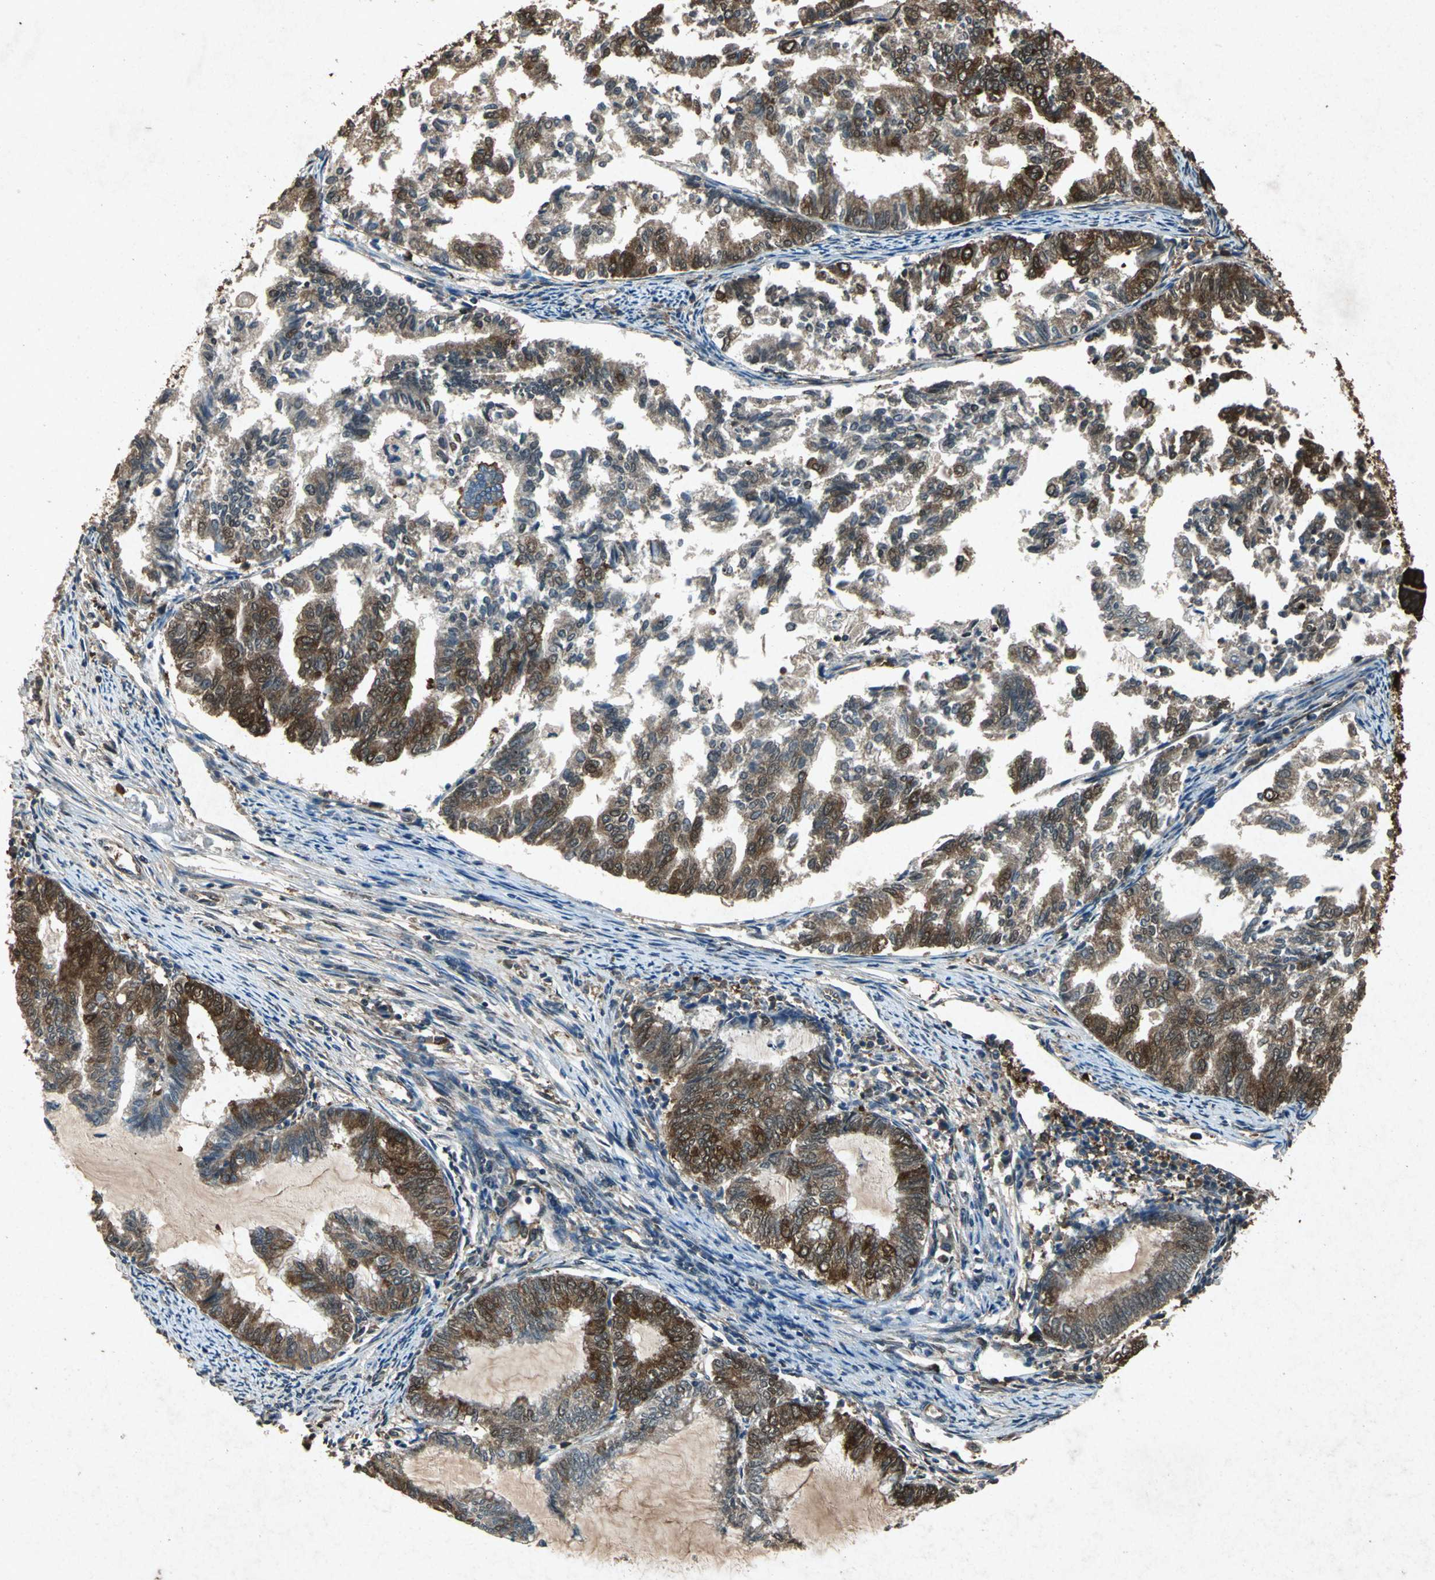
{"staining": {"intensity": "strong", "quantity": ">75%", "location": "cytoplasmic/membranous"}, "tissue": "endometrial cancer", "cell_type": "Tumor cells", "image_type": "cancer", "snomed": [{"axis": "morphology", "description": "Adenocarcinoma, NOS"}, {"axis": "topography", "description": "Endometrium"}], "caption": "Brown immunohistochemical staining in adenocarcinoma (endometrial) shows strong cytoplasmic/membranous positivity in about >75% of tumor cells.", "gene": "HSP90AB1", "patient": {"sex": "female", "age": 79}}